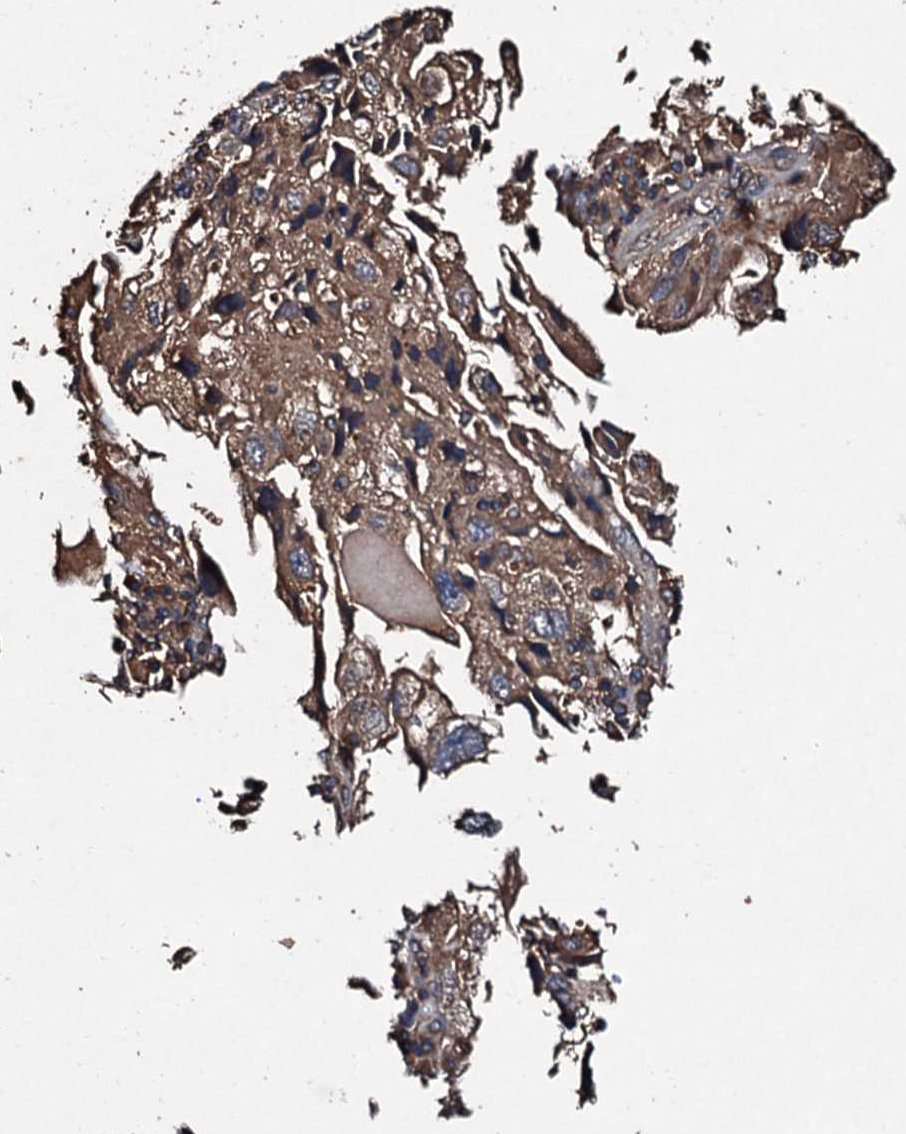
{"staining": {"intensity": "moderate", "quantity": ">75%", "location": "cytoplasmic/membranous"}, "tissue": "endometrial cancer", "cell_type": "Tumor cells", "image_type": "cancer", "snomed": [{"axis": "morphology", "description": "Adenocarcinoma, NOS"}, {"axis": "topography", "description": "Endometrium"}], "caption": "Moderate cytoplasmic/membranous positivity for a protein is appreciated in approximately >75% of tumor cells of endometrial cancer using immunohistochemistry (IHC).", "gene": "KERA", "patient": {"sex": "female", "age": 49}}